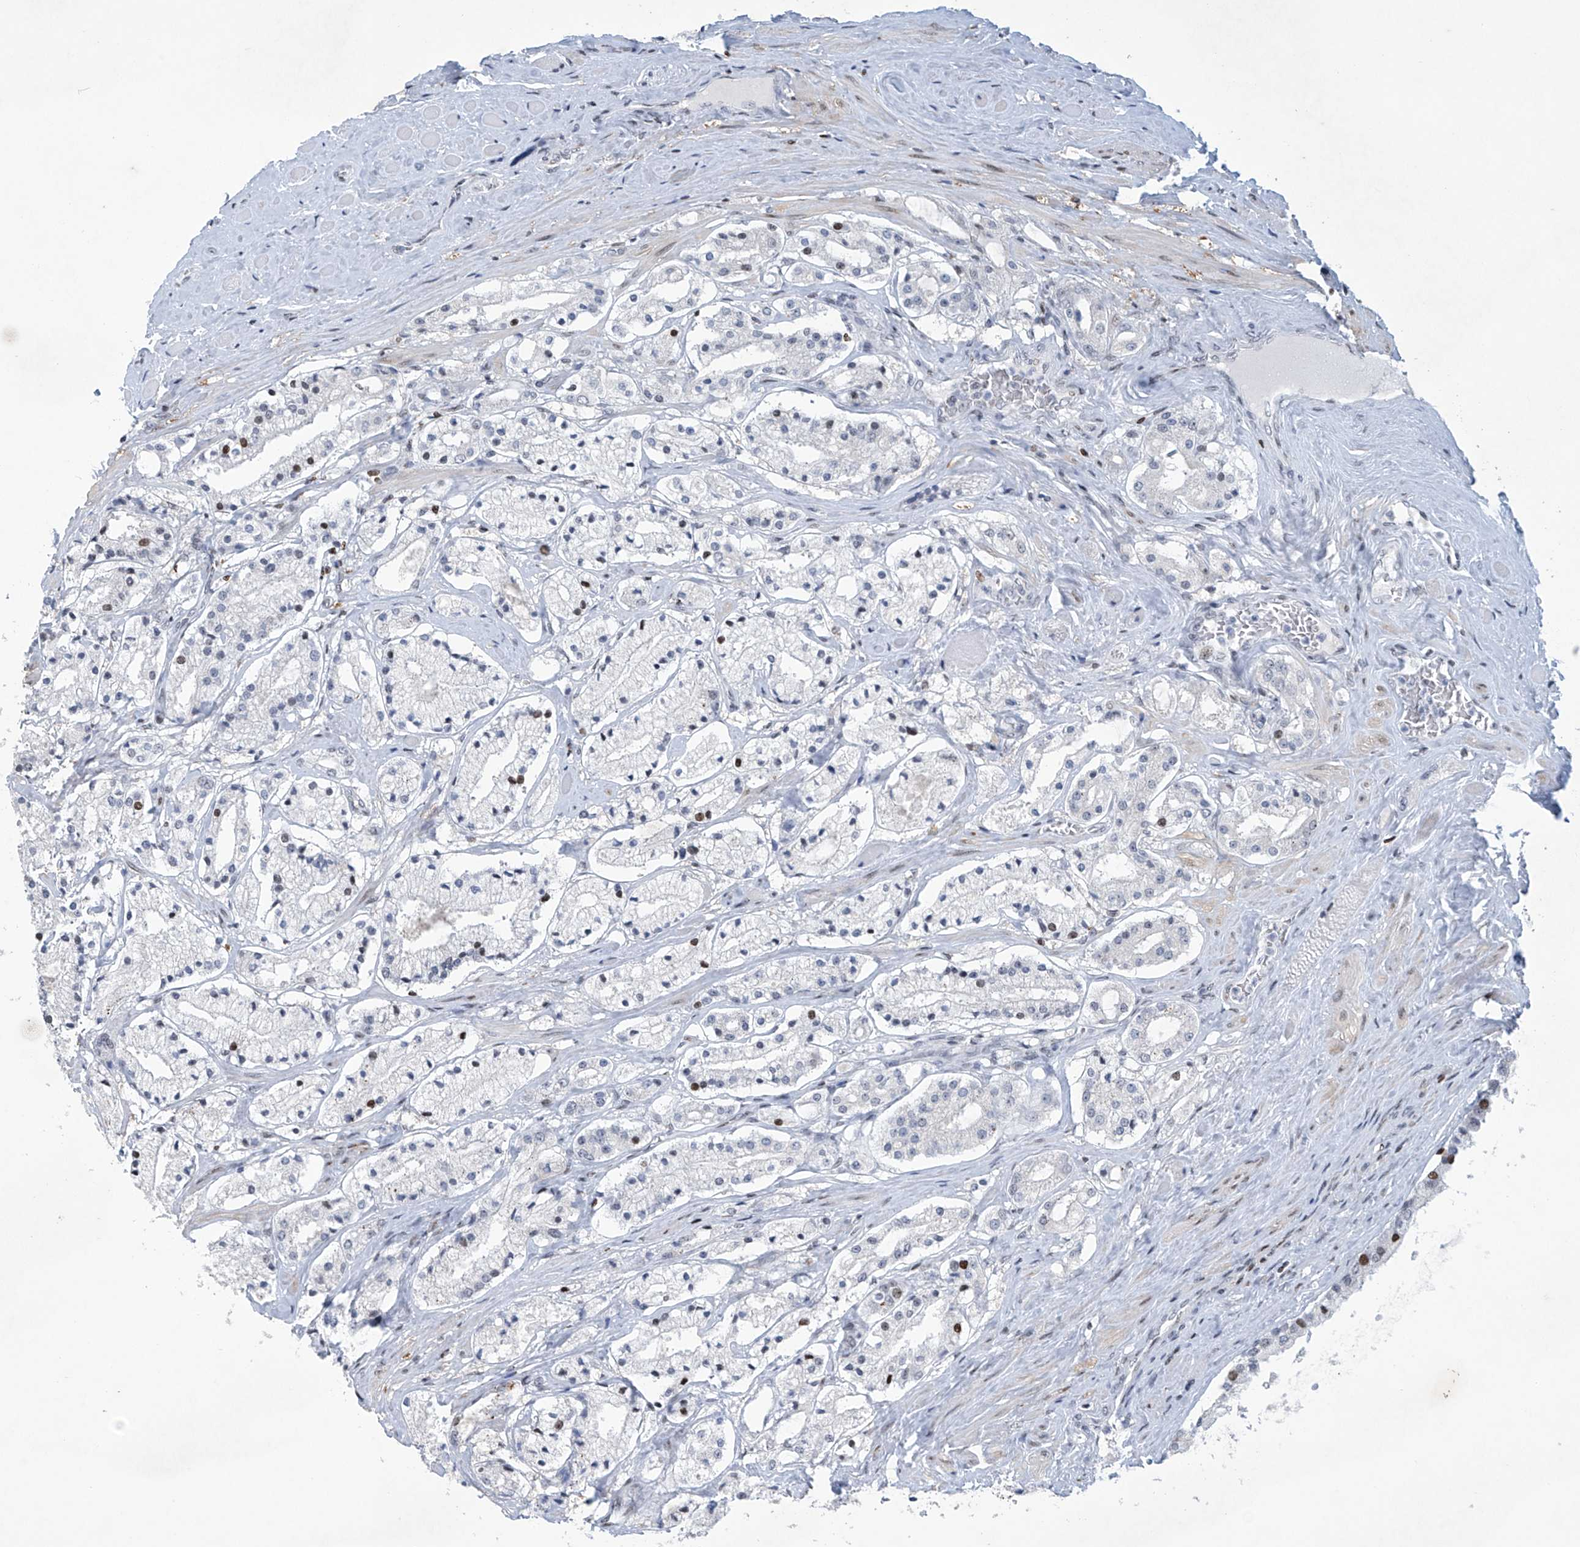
{"staining": {"intensity": "moderate", "quantity": "<25%", "location": "nuclear"}, "tissue": "prostate cancer", "cell_type": "Tumor cells", "image_type": "cancer", "snomed": [{"axis": "morphology", "description": "Adenocarcinoma, High grade"}, {"axis": "topography", "description": "Prostate"}], "caption": "High-magnification brightfield microscopy of prostate adenocarcinoma (high-grade) stained with DAB (3,3'-diaminobenzidine) (brown) and counterstained with hematoxylin (blue). tumor cells exhibit moderate nuclear staining is identified in about<25% of cells.", "gene": "RFX7", "patient": {"sex": "male", "age": 64}}